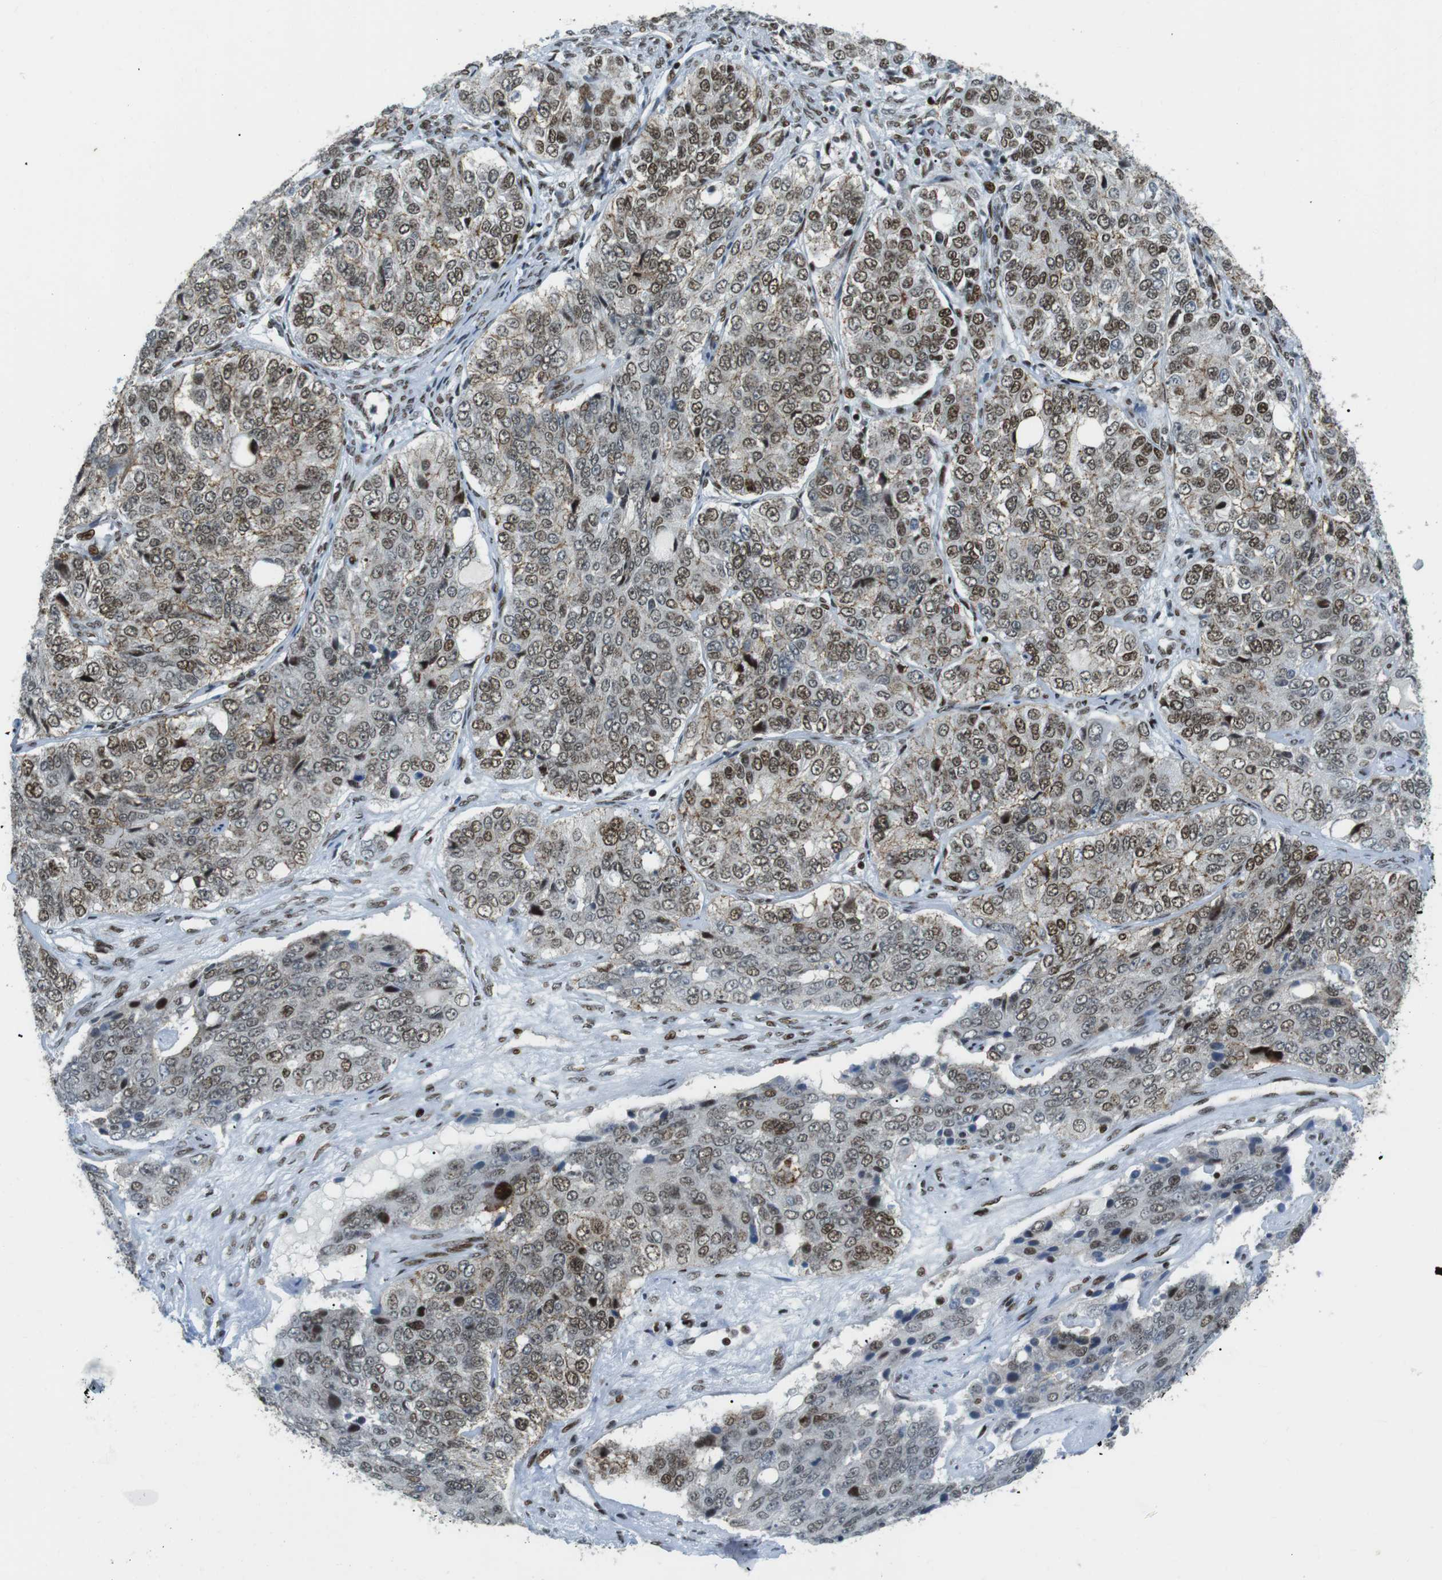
{"staining": {"intensity": "moderate", "quantity": ">75%", "location": "nuclear"}, "tissue": "ovarian cancer", "cell_type": "Tumor cells", "image_type": "cancer", "snomed": [{"axis": "morphology", "description": "Carcinoma, endometroid"}, {"axis": "topography", "description": "Ovary"}], "caption": "Ovarian cancer (endometroid carcinoma) stained with immunohistochemistry displays moderate nuclear expression in about >75% of tumor cells.", "gene": "ARID1A", "patient": {"sex": "female", "age": 51}}